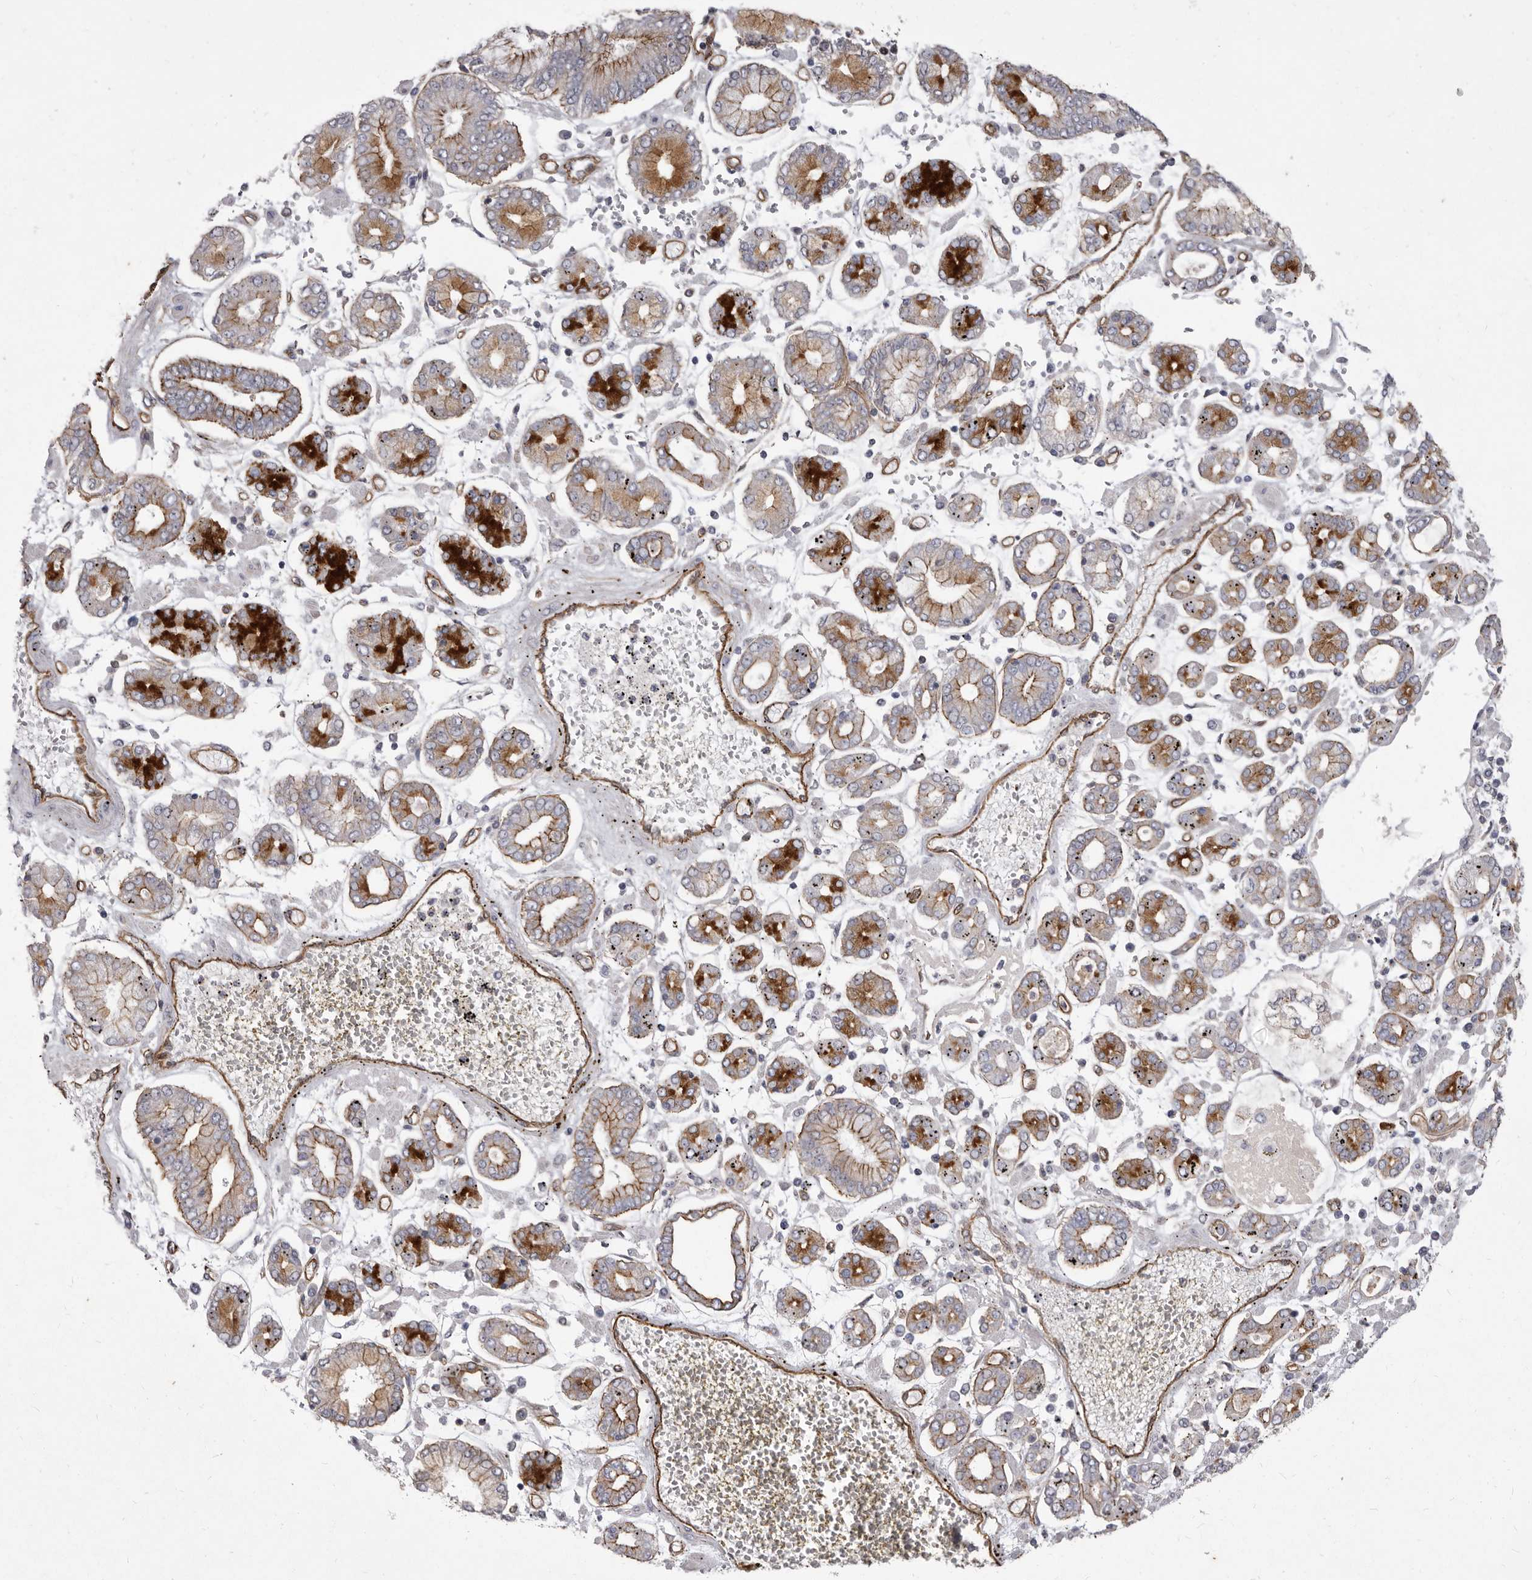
{"staining": {"intensity": "strong", "quantity": "25%-75%", "location": "cytoplasmic/membranous"}, "tissue": "stomach cancer", "cell_type": "Tumor cells", "image_type": "cancer", "snomed": [{"axis": "morphology", "description": "Adenocarcinoma, NOS"}, {"axis": "topography", "description": "Stomach"}], "caption": "High-power microscopy captured an immunohistochemistry histopathology image of stomach cancer, revealing strong cytoplasmic/membranous expression in approximately 25%-75% of tumor cells. The staining is performed using DAB (3,3'-diaminobenzidine) brown chromogen to label protein expression. The nuclei are counter-stained blue using hematoxylin.", "gene": "P2RX6", "patient": {"sex": "male", "age": 76}}